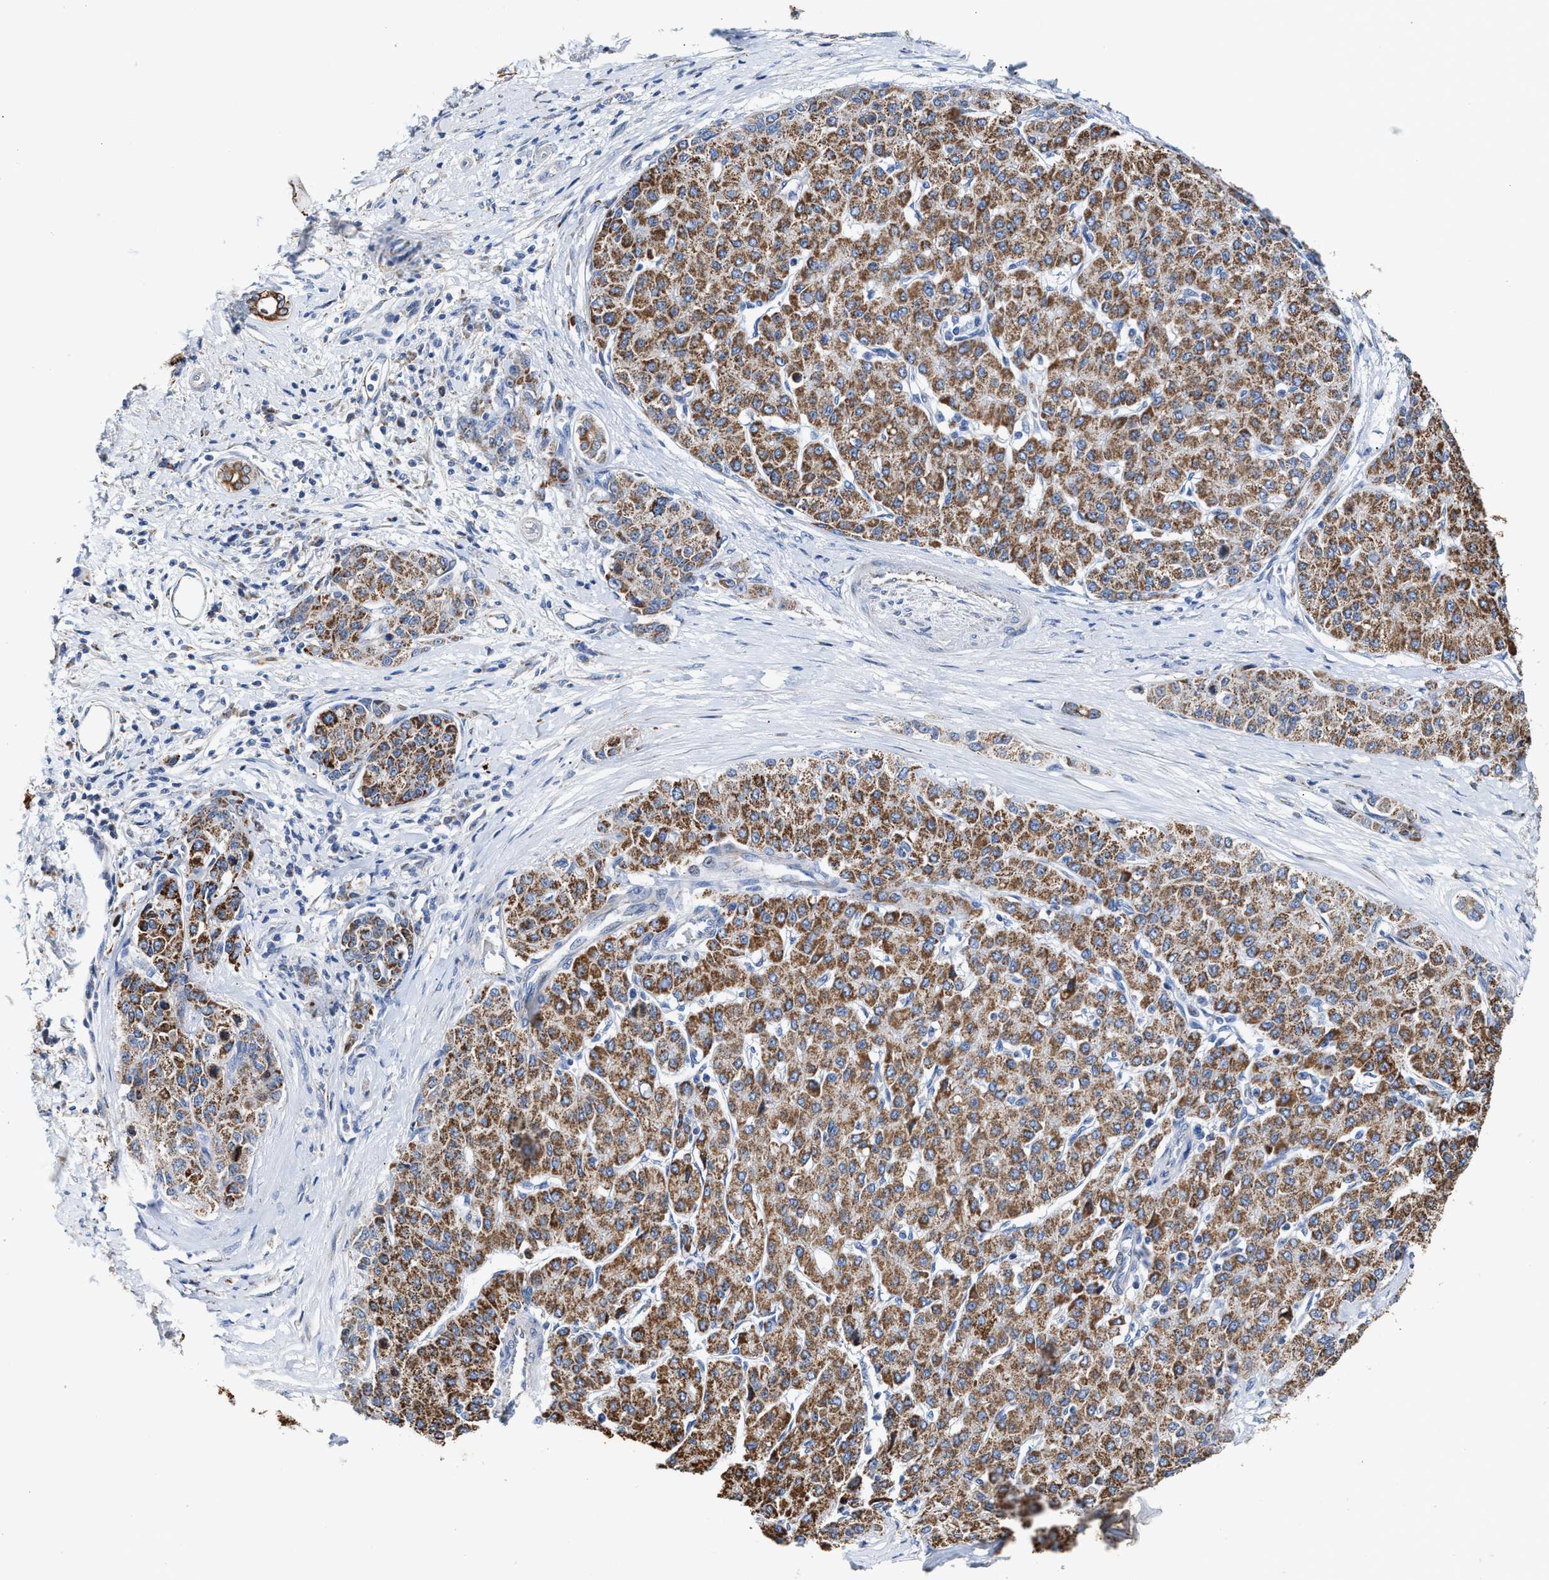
{"staining": {"intensity": "strong", "quantity": ">75%", "location": "cytoplasmic/membranous"}, "tissue": "liver cancer", "cell_type": "Tumor cells", "image_type": "cancer", "snomed": [{"axis": "morphology", "description": "Carcinoma, Hepatocellular, NOS"}, {"axis": "topography", "description": "Liver"}], "caption": "This photomicrograph exhibits immunohistochemistry (IHC) staining of liver hepatocellular carcinoma, with high strong cytoplasmic/membranous positivity in approximately >75% of tumor cells.", "gene": "JAG1", "patient": {"sex": "male", "age": 65}}